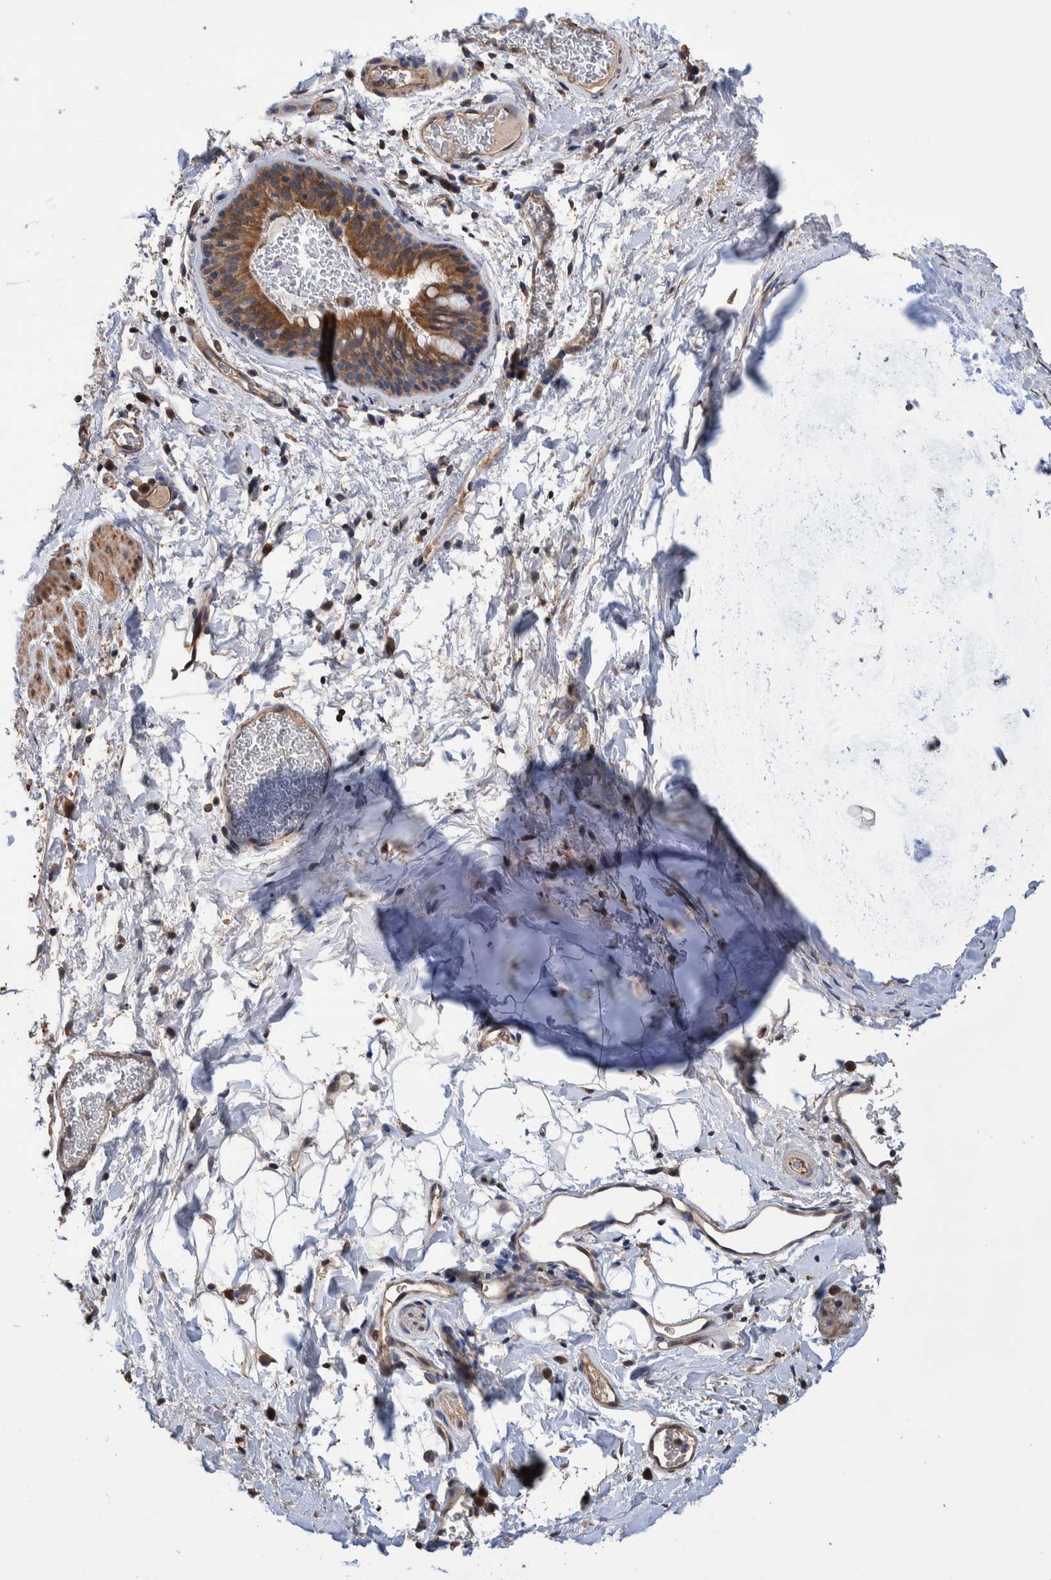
{"staining": {"intensity": "moderate", "quantity": ">75%", "location": "cytoplasmic/membranous"}, "tissue": "bronchus", "cell_type": "Respiratory epithelial cells", "image_type": "normal", "snomed": [{"axis": "morphology", "description": "Normal tissue, NOS"}, {"axis": "topography", "description": "Cartilage tissue"}, {"axis": "topography", "description": "Bronchus"}], "caption": "An immunohistochemistry (IHC) image of benign tissue is shown. Protein staining in brown labels moderate cytoplasmic/membranous positivity in bronchus within respiratory epithelial cells.", "gene": "SLC45A4", "patient": {"sex": "female", "age": 53}}